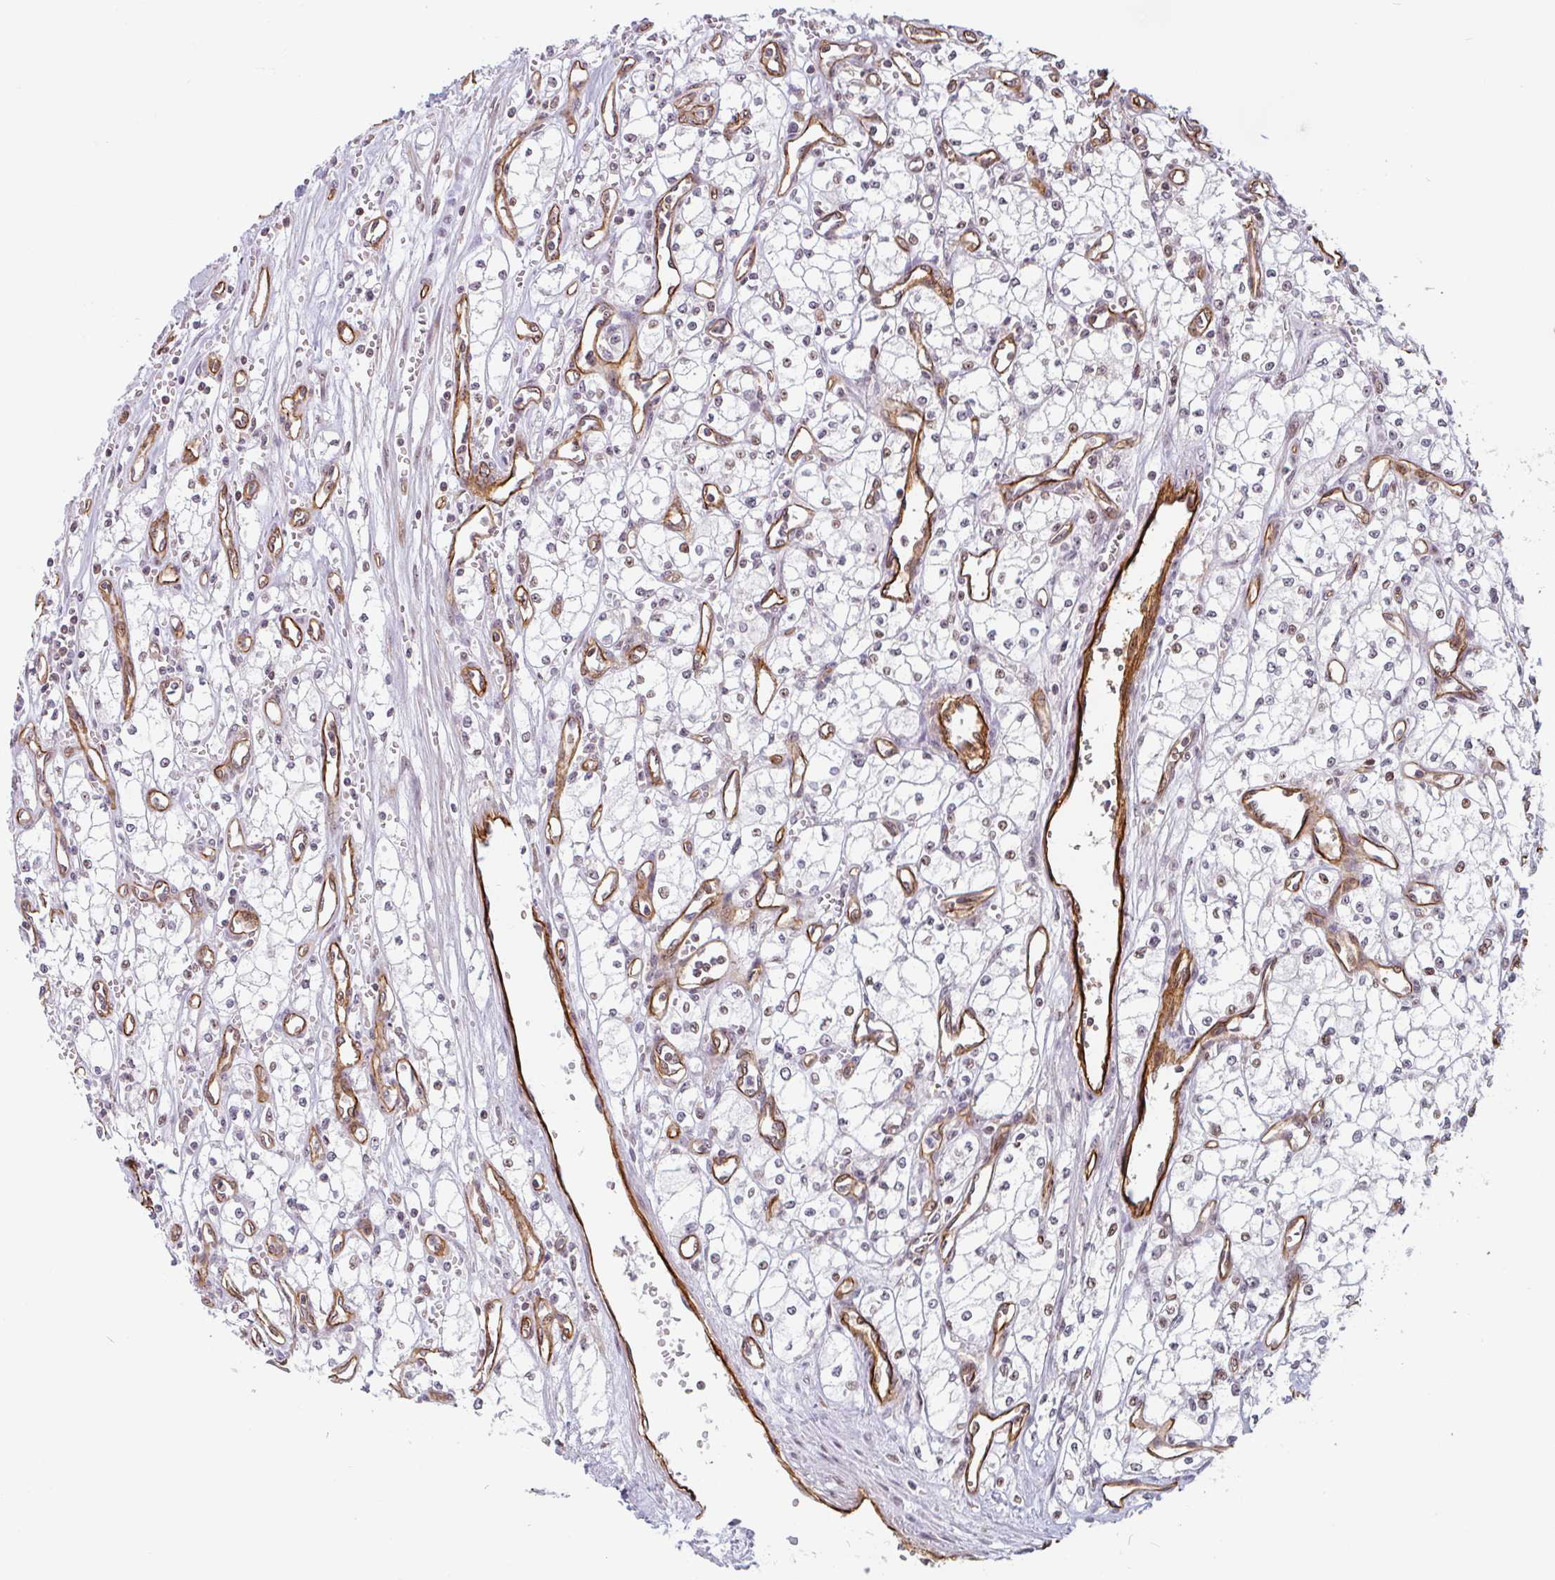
{"staining": {"intensity": "negative", "quantity": "none", "location": "none"}, "tissue": "renal cancer", "cell_type": "Tumor cells", "image_type": "cancer", "snomed": [{"axis": "morphology", "description": "Adenocarcinoma, NOS"}, {"axis": "topography", "description": "Kidney"}], "caption": "Immunohistochemistry (IHC) image of neoplastic tissue: adenocarcinoma (renal) stained with DAB demonstrates no significant protein expression in tumor cells.", "gene": "ZNF689", "patient": {"sex": "male", "age": 59}}